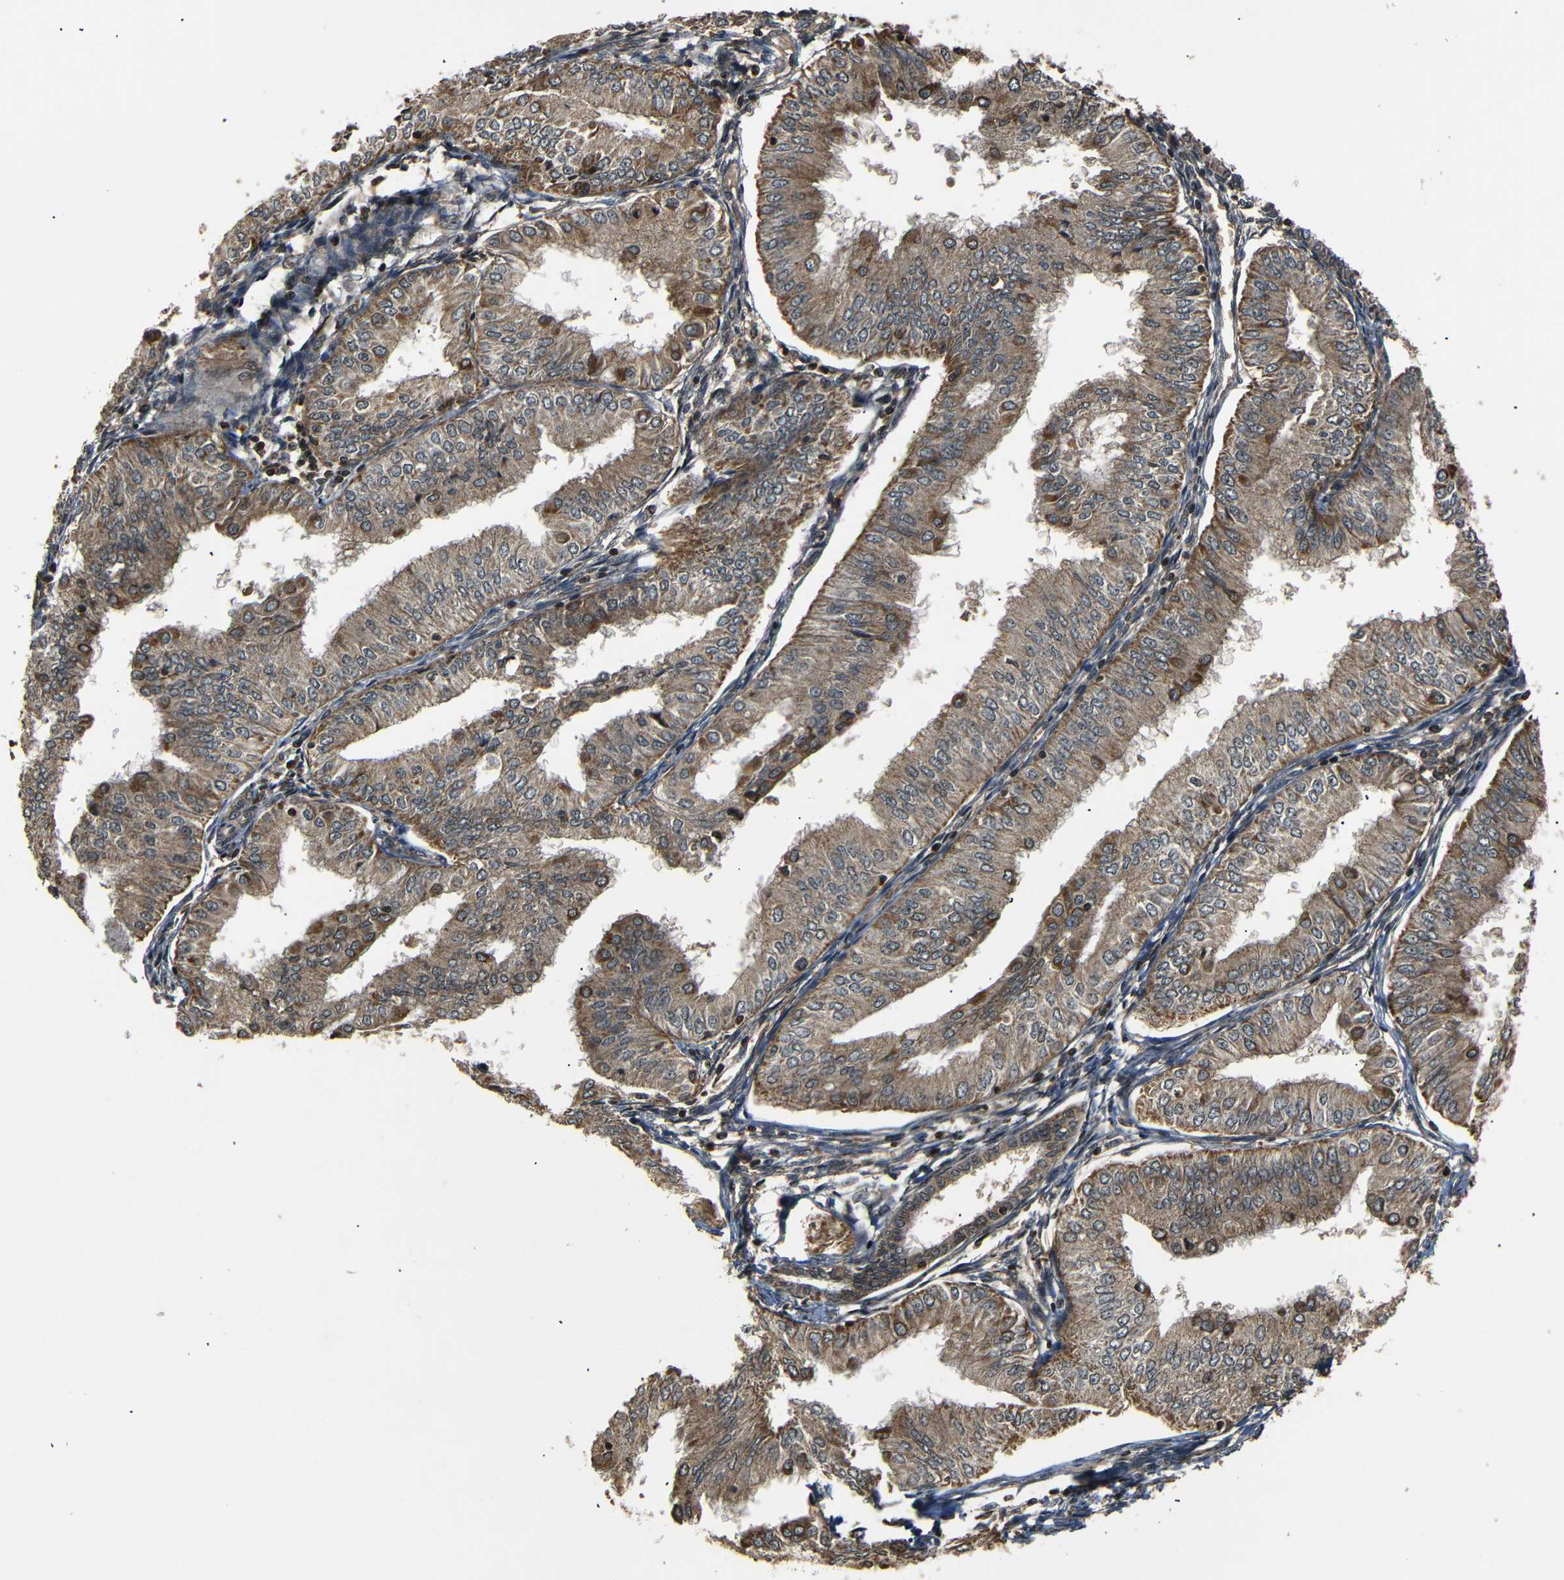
{"staining": {"intensity": "moderate", "quantity": ">75%", "location": "cytoplasmic/membranous"}, "tissue": "endometrial cancer", "cell_type": "Tumor cells", "image_type": "cancer", "snomed": [{"axis": "morphology", "description": "Adenocarcinoma, NOS"}, {"axis": "topography", "description": "Endometrium"}], "caption": "This micrograph exhibits immunohistochemistry (IHC) staining of adenocarcinoma (endometrial), with medium moderate cytoplasmic/membranous positivity in approximately >75% of tumor cells.", "gene": "TANK", "patient": {"sex": "female", "age": 53}}